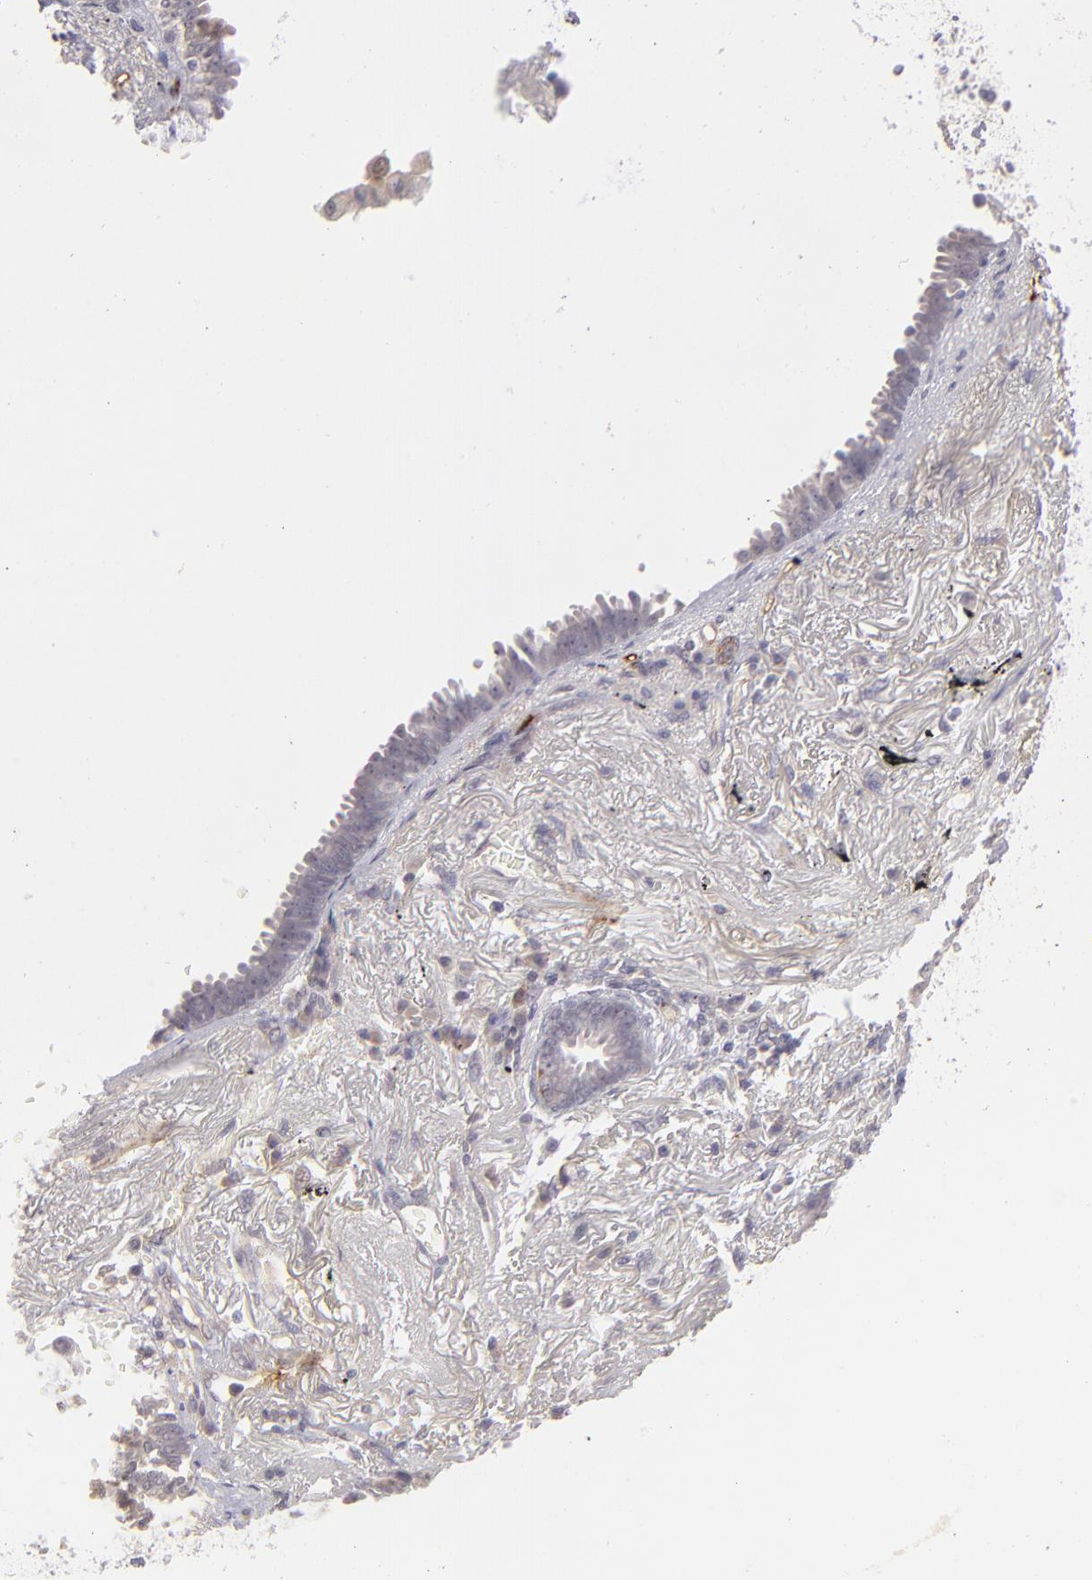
{"staining": {"intensity": "negative", "quantity": "none", "location": "none"}, "tissue": "lung cancer", "cell_type": "Tumor cells", "image_type": "cancer", "snomed": [{"axis": "morphology", "description": "Adenocarcinoma, NOS"}, {"axis": "topography", "description": "Lung"}], "caption": "Human adenocarcinoma (lung) stained for a protein using immunohistochemistry displays no positivity in tumor cells.", "gene": "THBD", "patient": {"sex": "female", "age": 64}}